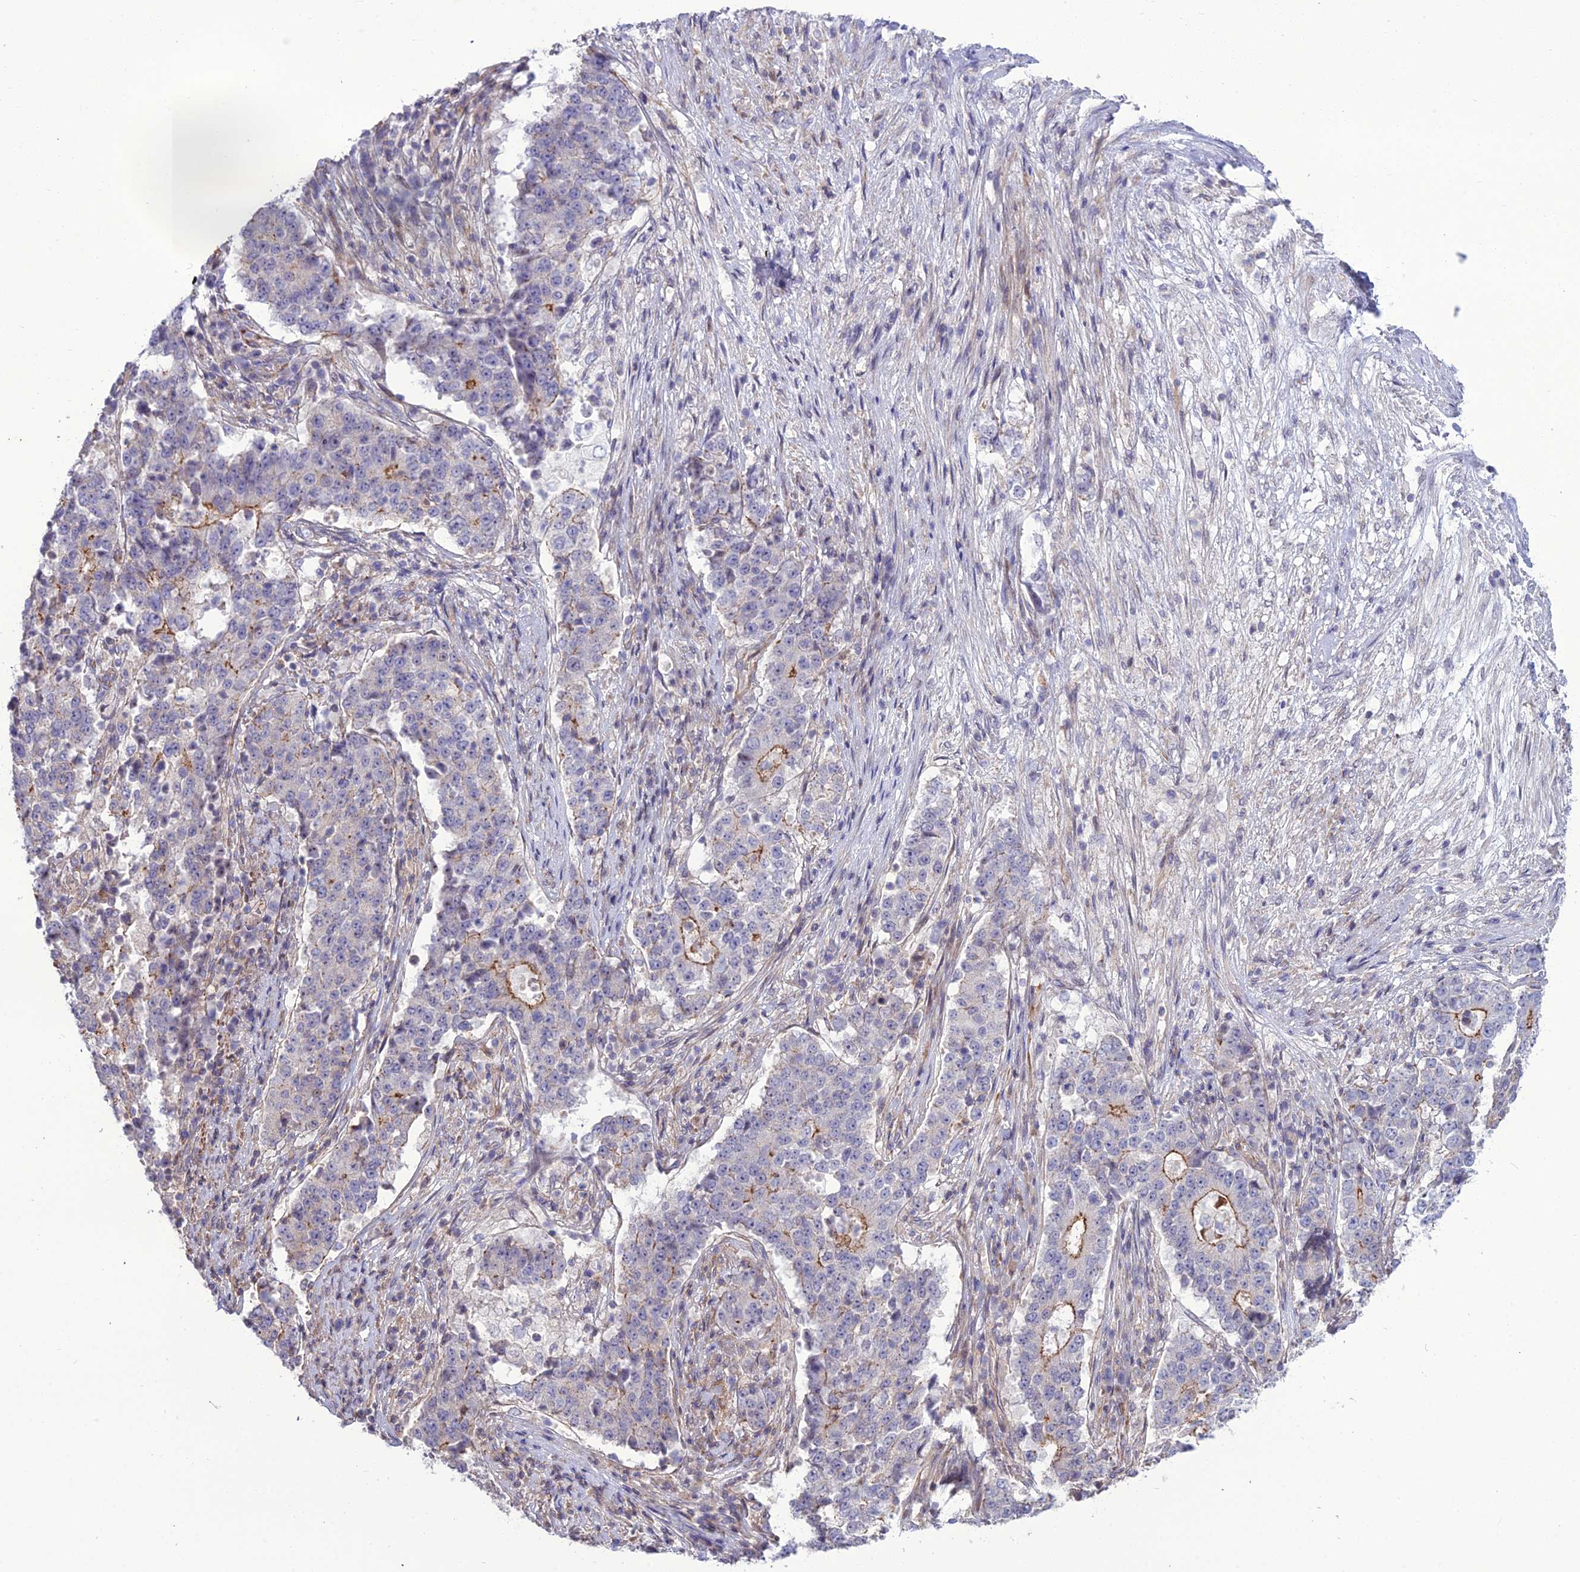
{"staining": {"intensity": "moderate", "quantity": "<25%", "location": "cytoplasmic/membranous"}, "tissue": "stomach cancer", "cell_type": "Tumor cells", "image_type": "cancer", "snomed": [{"axis": "morphology", "description": "Adenocarcinoma, NOS"}, {"axis": "topography", "description": "Stomach"}], "caption": "Immunohistochemistry image of neoplastic tissue: stomach cancer (adenocarcinoma) stained using IHC shows low levels of moderate protein expression localized specifically in the cytoplasmic/membranous of tumor cells, appearing as a cytoplasmic/membranous brown color.", "gene": "TSPYL2", "patient": {"sex": "male", "age": 59}}